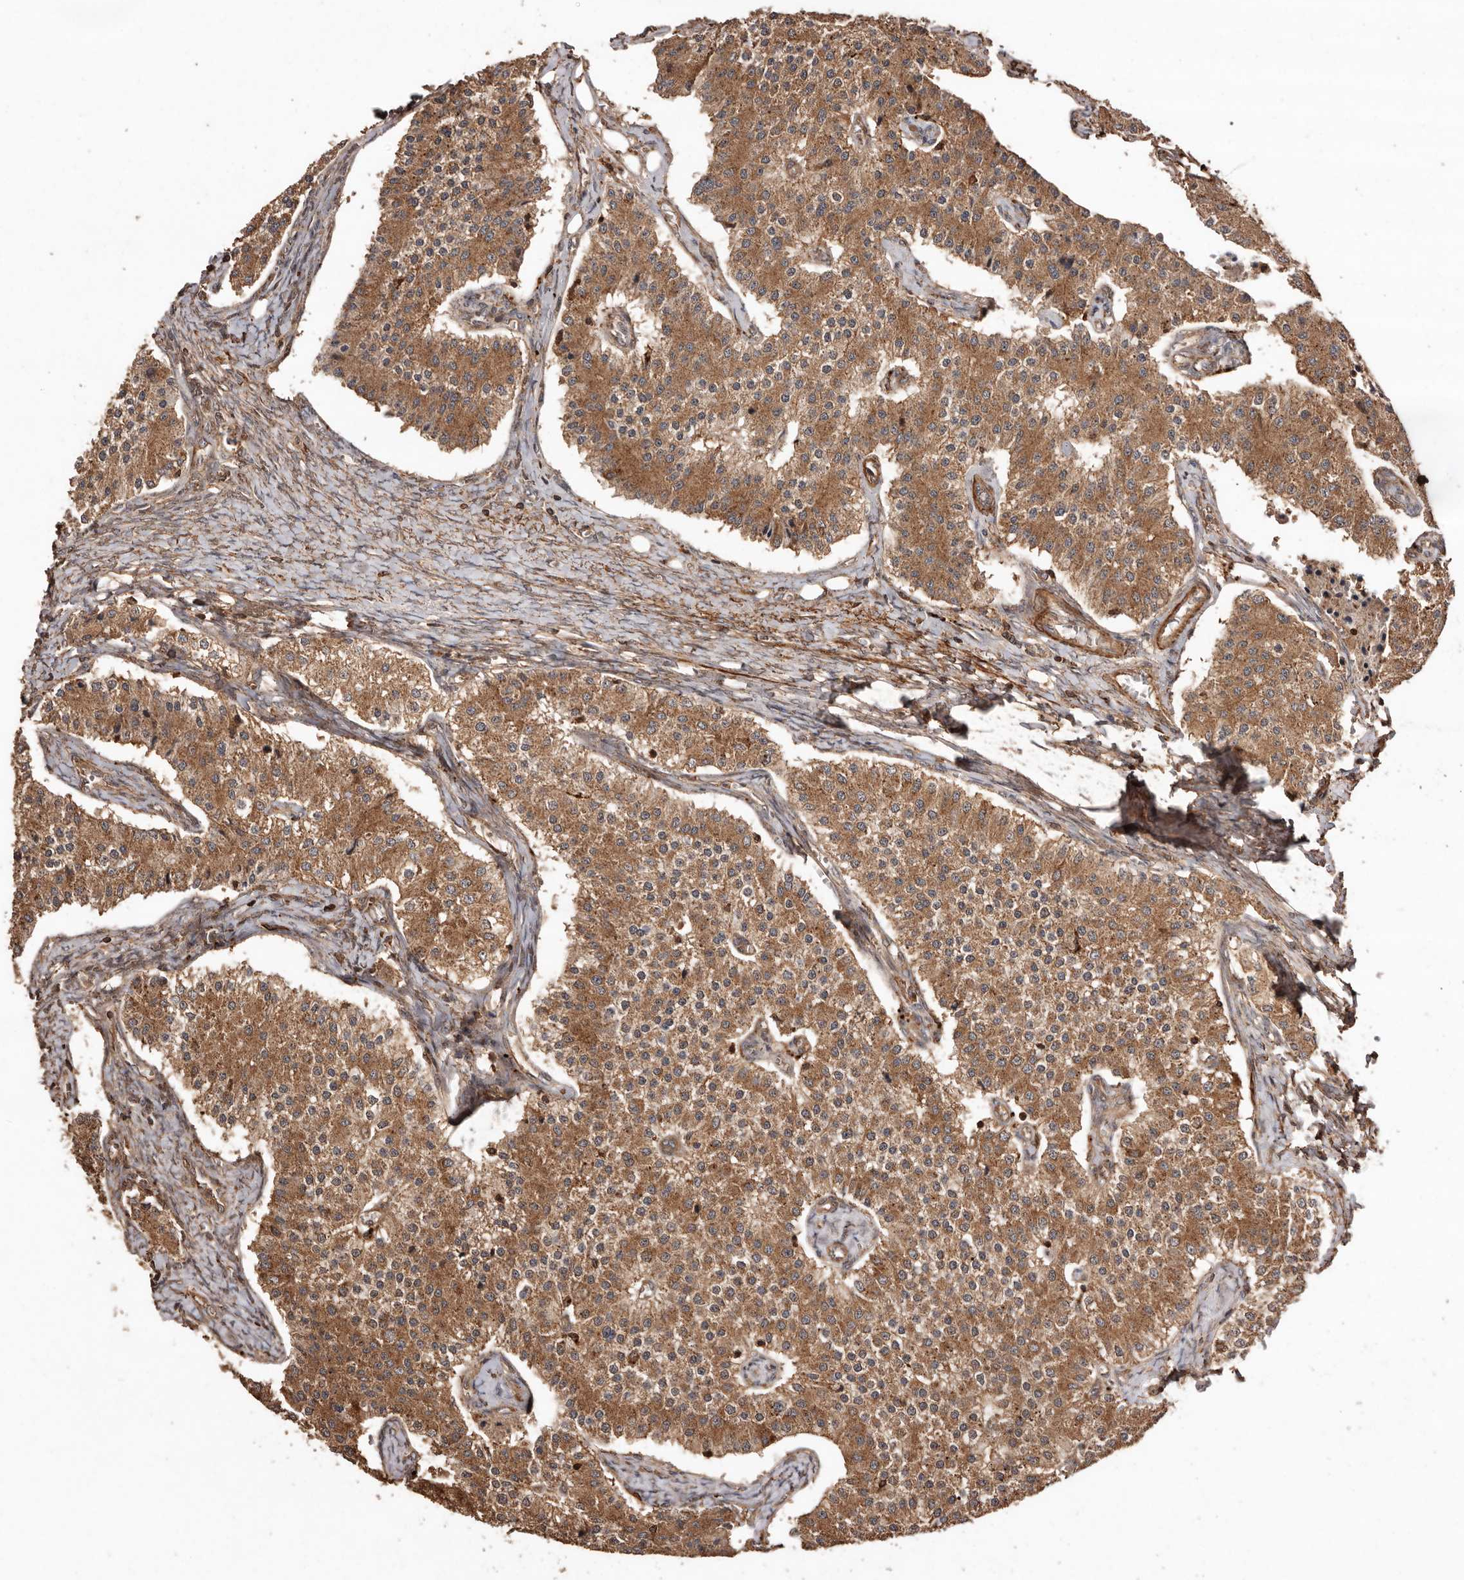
{"staining": {"intensity": "moderate", "quantity": ">75%", "location": "cytoplasmic/membranous"}, "tissue": "carcinoid", "cell_type": "Tumor cells", "image_type": "cancer", "snomed": [{"axis": "morphology", "description": "Carcinoid, malignant, NOS"}, {"axis": "topography", "description": "Colon"}], "caption": "Protein analysis of carcinoid (malignant) tissue shows moderate cytoplasmic/membranous expression in approximately >75% of tumor cells.", "gene": "RWDD1", "patient": {"sex": "female", "age": 52}}